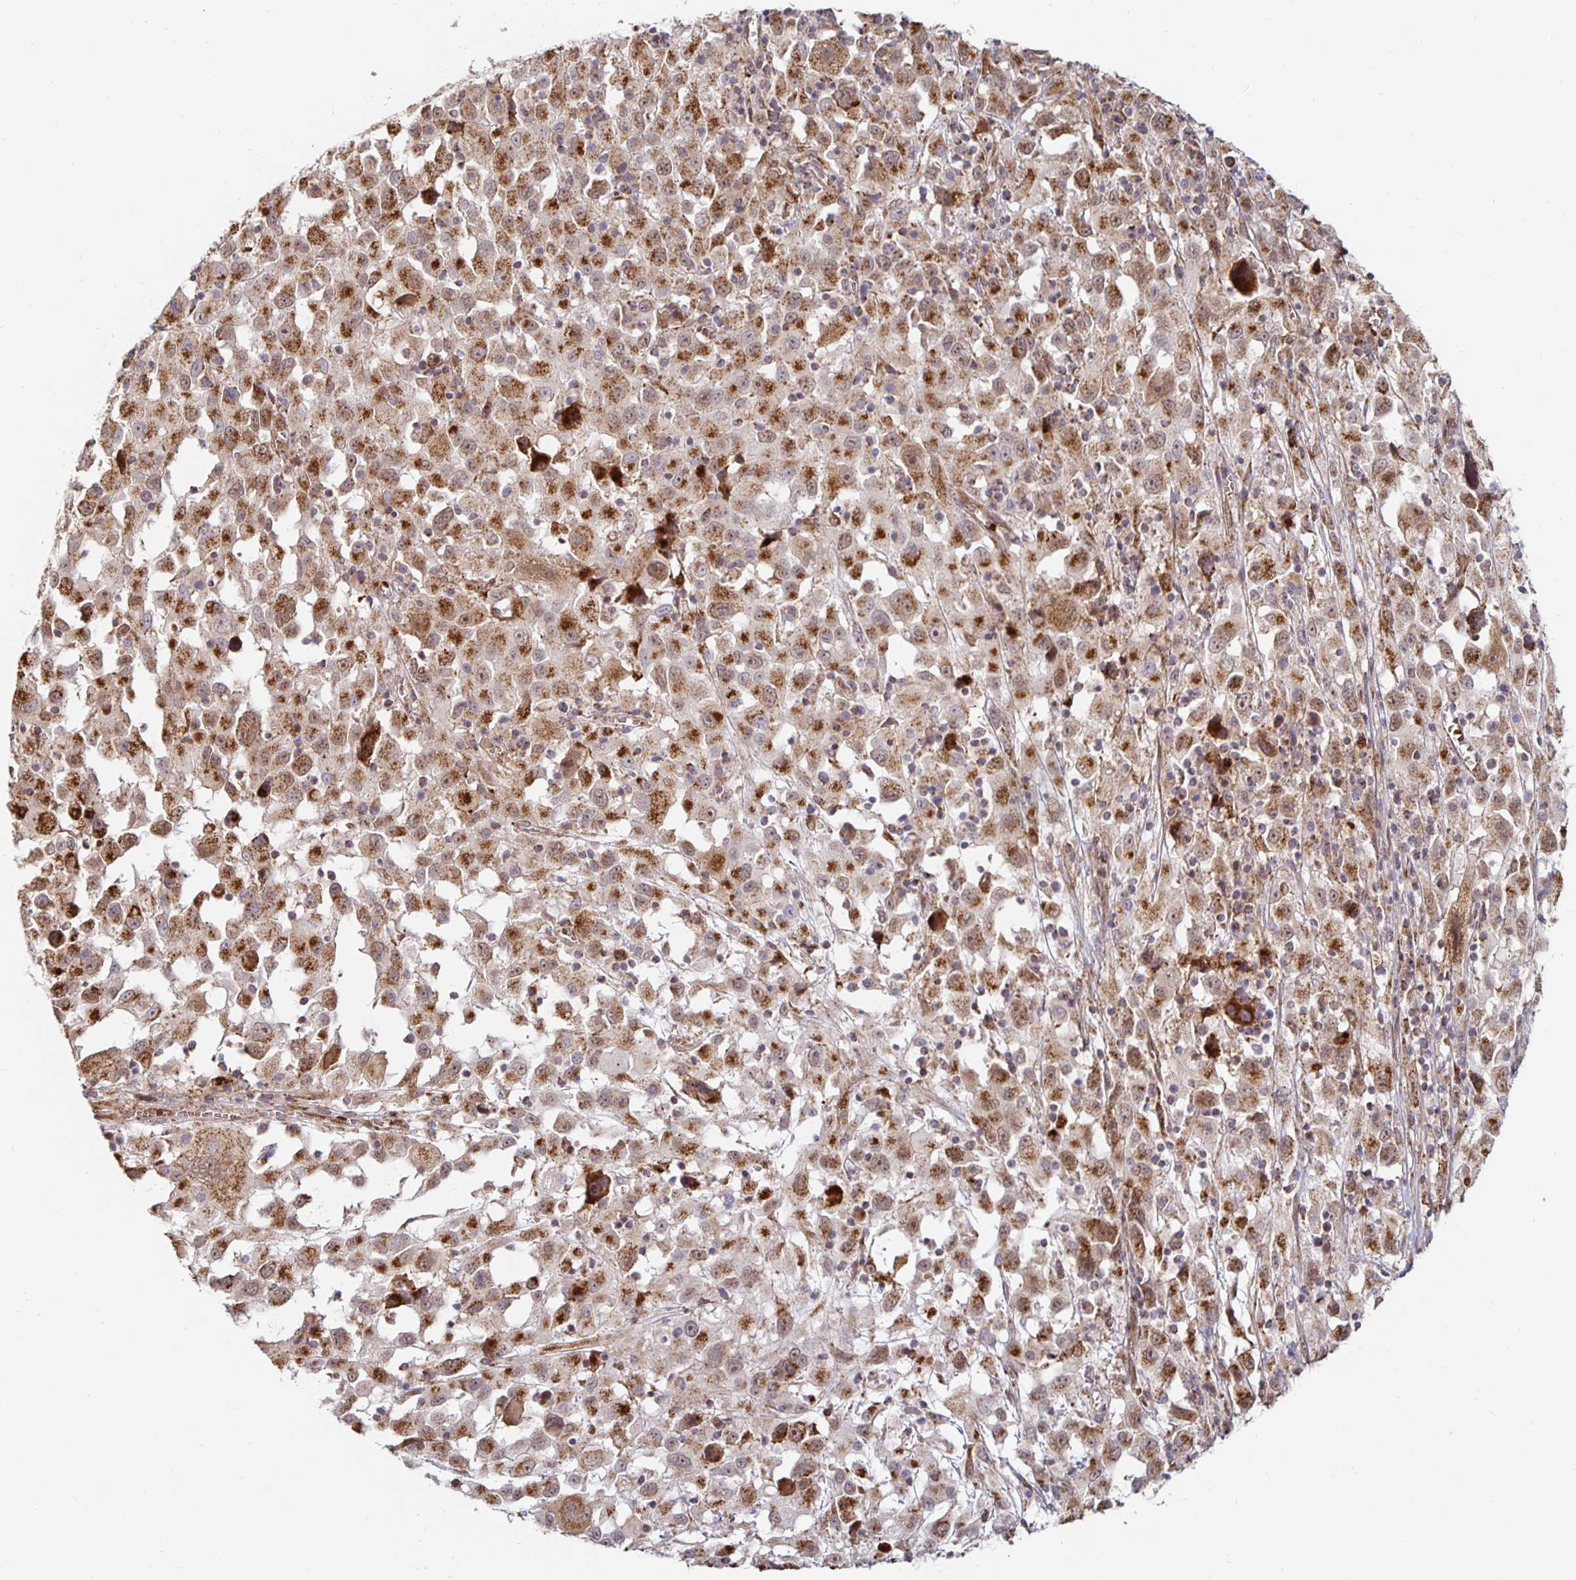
{"staining": {"intensity": "strong", "quantity": ">75%", "location": "cytoplasmic/membranous"}, "tissue": "melanoma", "cell_type": "Tumor cells", "image_type": "cancer", "snomed": [{"axis": "morphology", "description": "Malignant melanoma, Metastatic site"}, {"axis": "topography", "description": "Soft tissue"}], "caption": "IHC histopathology image of melanoma stained for a protein (brown), which reveals high levels of strong cytoplasmic/membranous positivity in approximately >75% of tumor cells.", "gene": "MRPL28", "patient": {"sex": "male", "age": 50}}